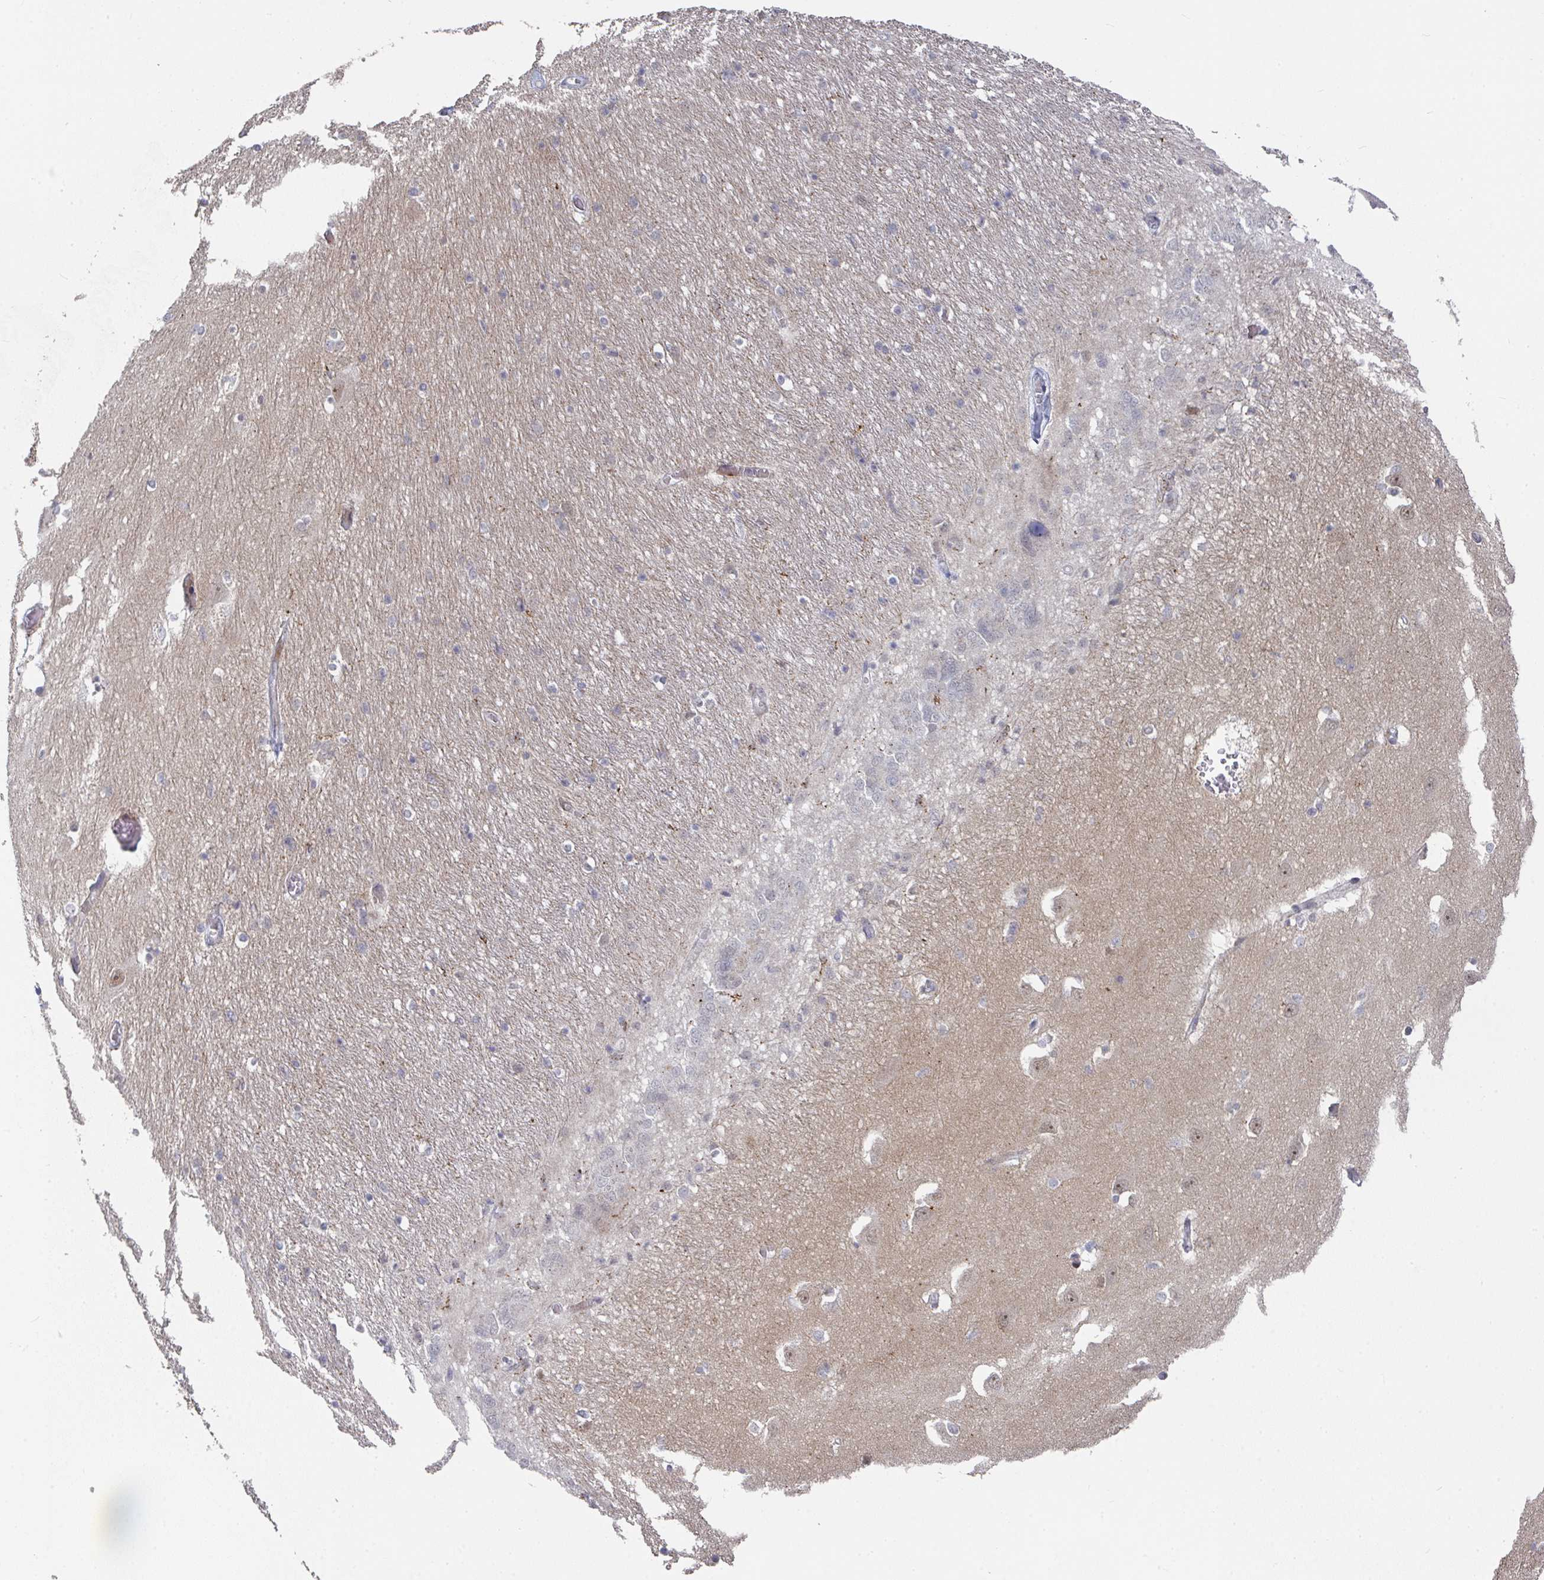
{"staining": {"intensity": "moderate", "quantity": "<25%", "location": "cytoplasmic/membranous"}, "tissue": "caudate", "cell_type": "Glial cells", "image_type": "normal", "snomed": [{"axis": "morphology", "description": "Normal tissue, NOS"}, {"axis": "topography", "description": "Lateral ventricle wall"}, {"axis": "topography", "description": "Hippocampus"}], "caption": "The photomicrograph exhibits immunohistochemical staining of unremarkable caudate. There is moderate cytoplasmic/membranous staining is present in approximately <25% of glial cells.", "gene": "RBBP5", "patient": {"sex": "female", "age": 63}}